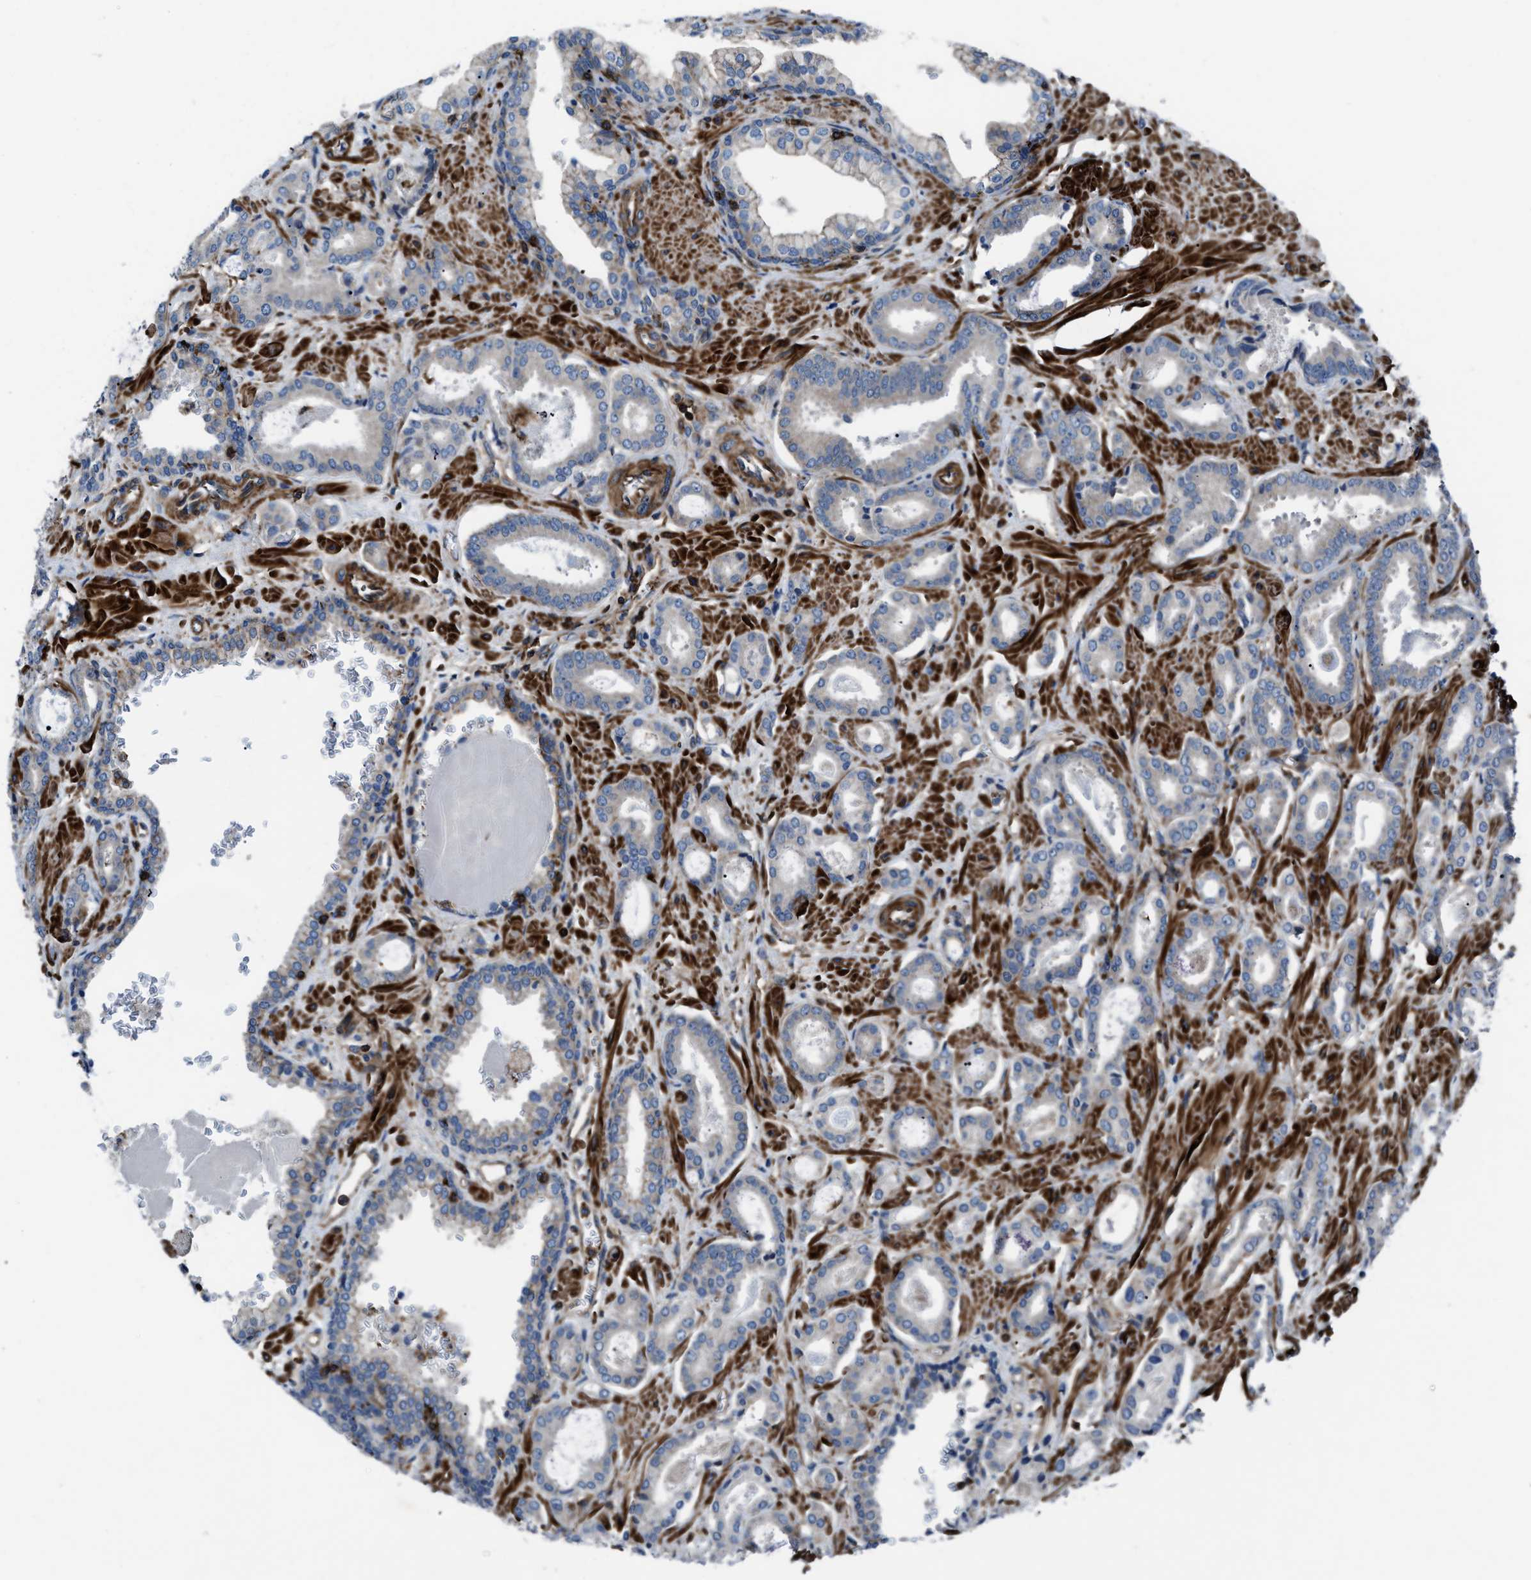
{"staining": {"intensity": "negative", "quantity": "none", "location": "none"}, "tissue": "prostate cancer", "cell_type": "Tumor cells", "image_type": "cancer", "snomed": [{"axis": "morphology", "description": "Adenocarcinoma, Low grade"}, {"axis": "topography", "description": "Prostate"}], "caption": "Prostate low-grade adenocarcinoma was stained to show a protein in brown. There is no significant expression in tumor cells.", "gene": "AGPAT2", "patient": {"sex": "male", "age": 53}}